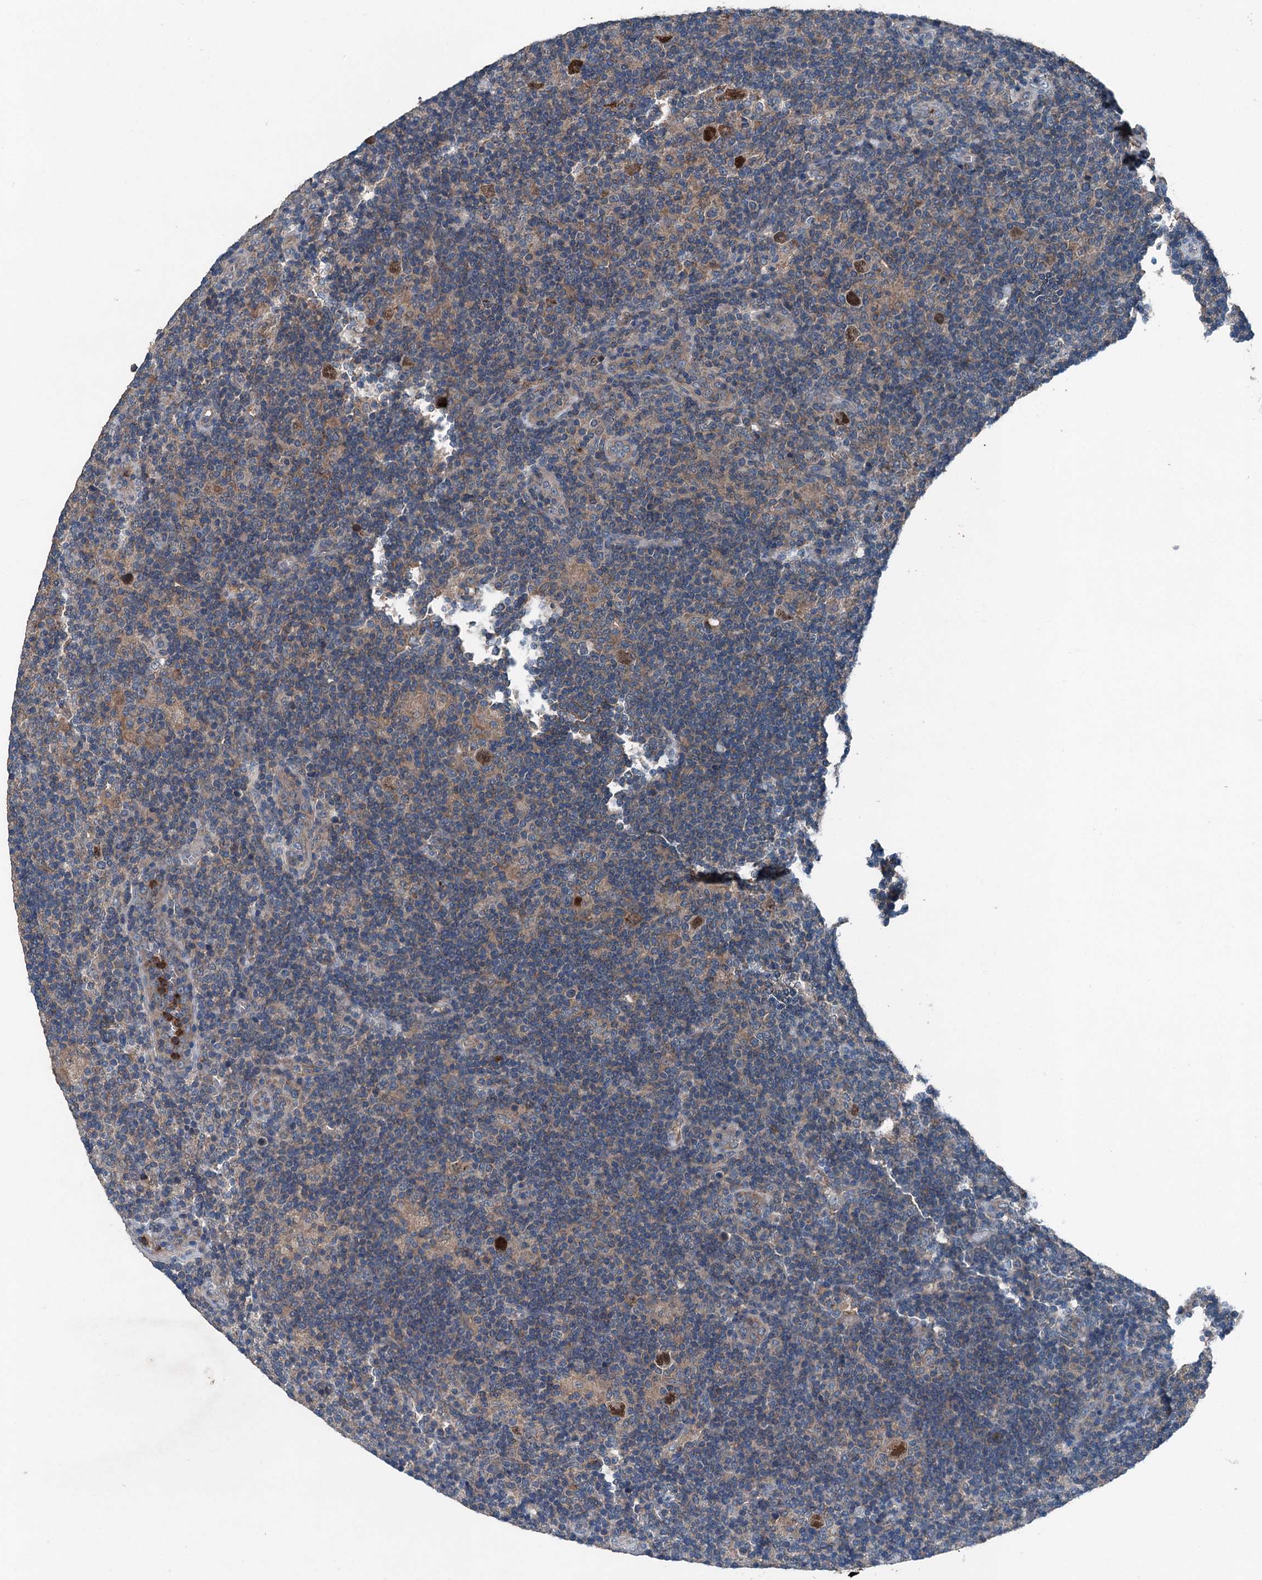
{"staining": {"intensity": "strong", "quantity": ">75%", "location": "nuclear"}, "tissue": "lymphoma", "cell_type": "Tumor cells", "image_type": "cancer", "snomed": [{"axis": "morphology", "description": "Hodgkin's disease, NOS"}, {"axis": "topography", "description": "Lymph node"}], "caption": "The immunohistochemical stain shows strong nuclear positivity in tumor cells of Hodgkin's disease tissue.", "gene": "PDSS1", "patient": {"sex": "female", "age": 57}}